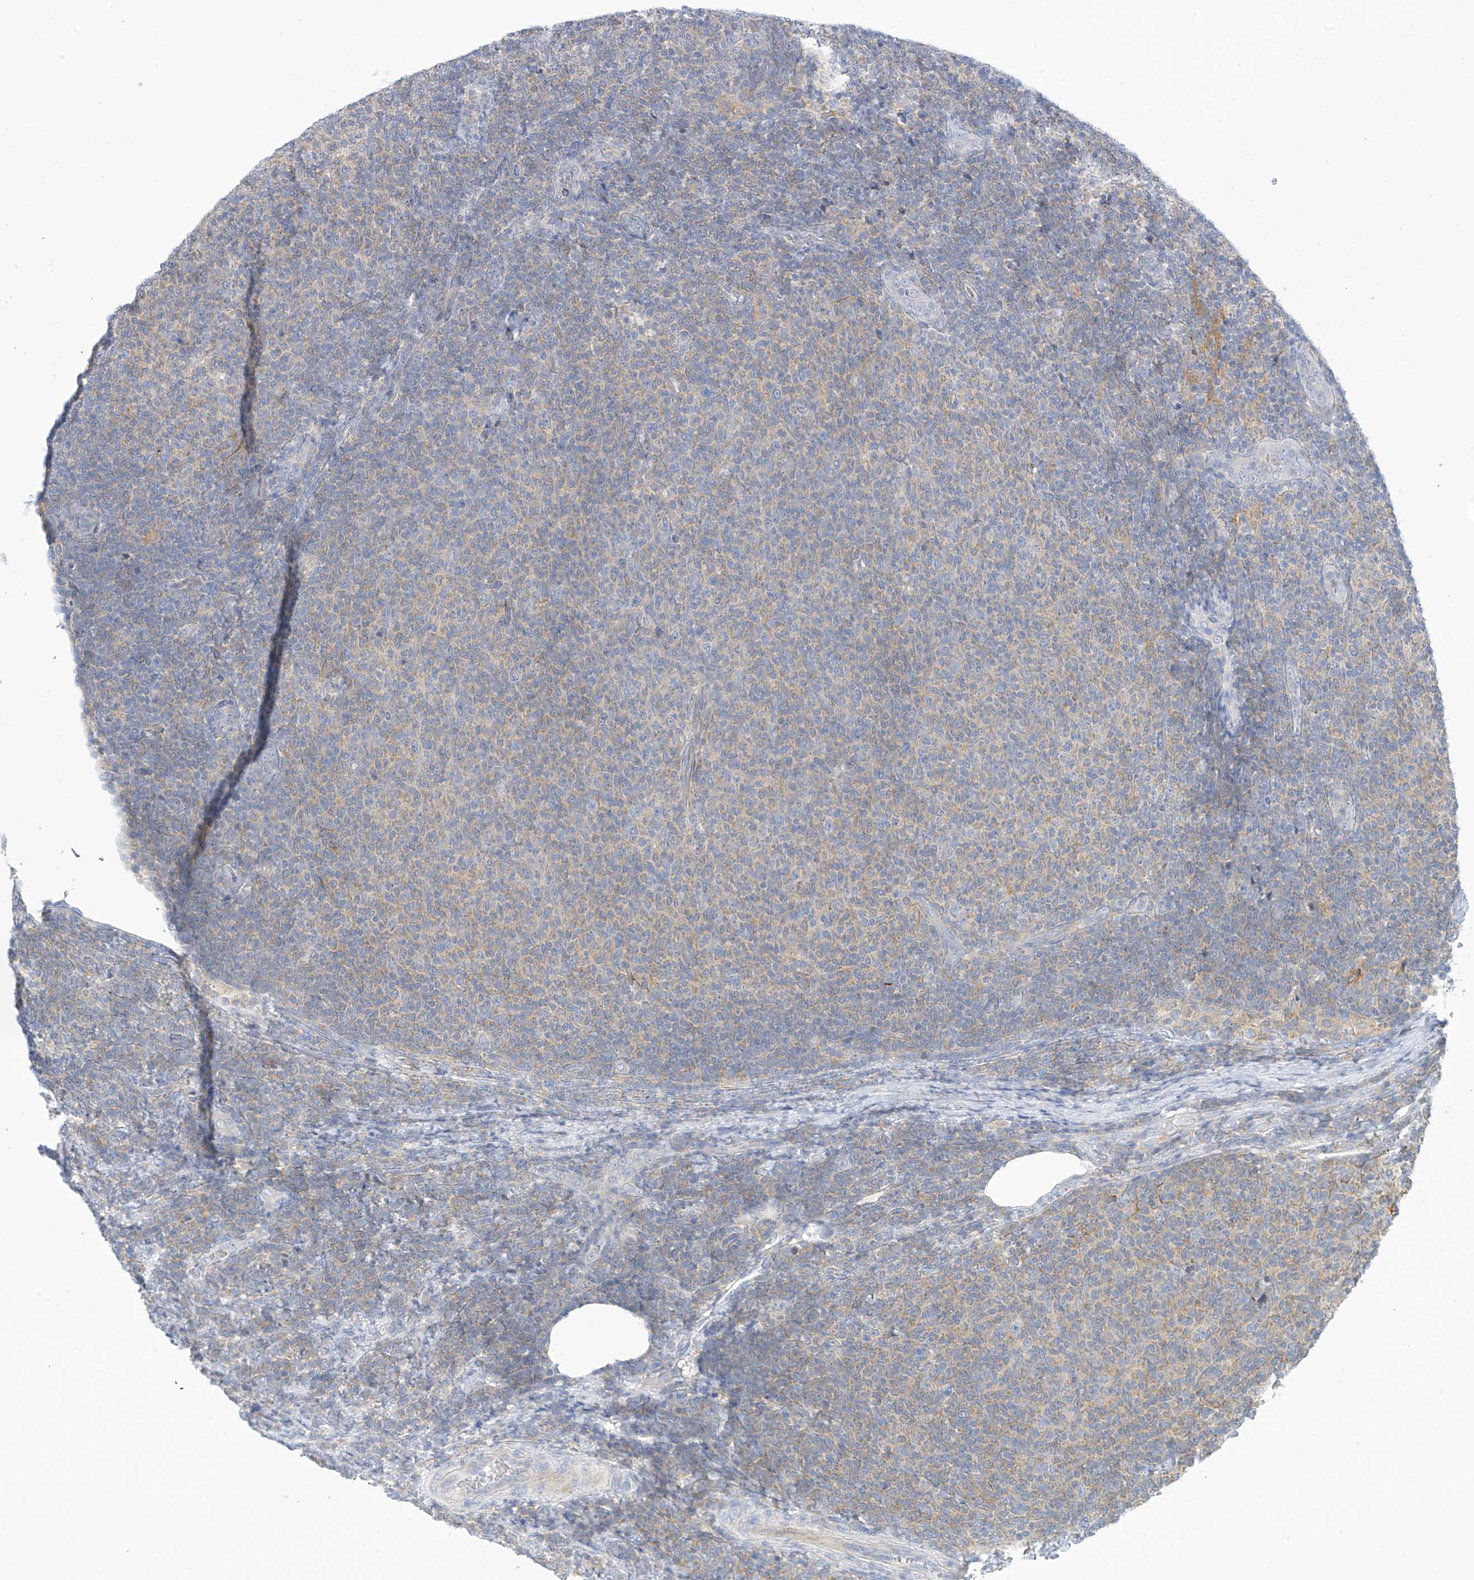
{"staining": {"intensity": "negative", "quantity": "none", "location": "none"}, "tissue": "lymphoma", "cell_type": "Tumor cells", "image_type": "cancer", "snomed": [{"axis": "morphology", "description": "Malignant lymphoma, non-Hodgkin's type, Low grade"}, {"axis": "topography", "description": "Lymph node"}], "caption": "Lymphoma stained for a protein using immunohistochemistry exhibits no expression tumor cells.", "gene": "SLC6A12", "patient": {"sex": "male", "age": 66}}